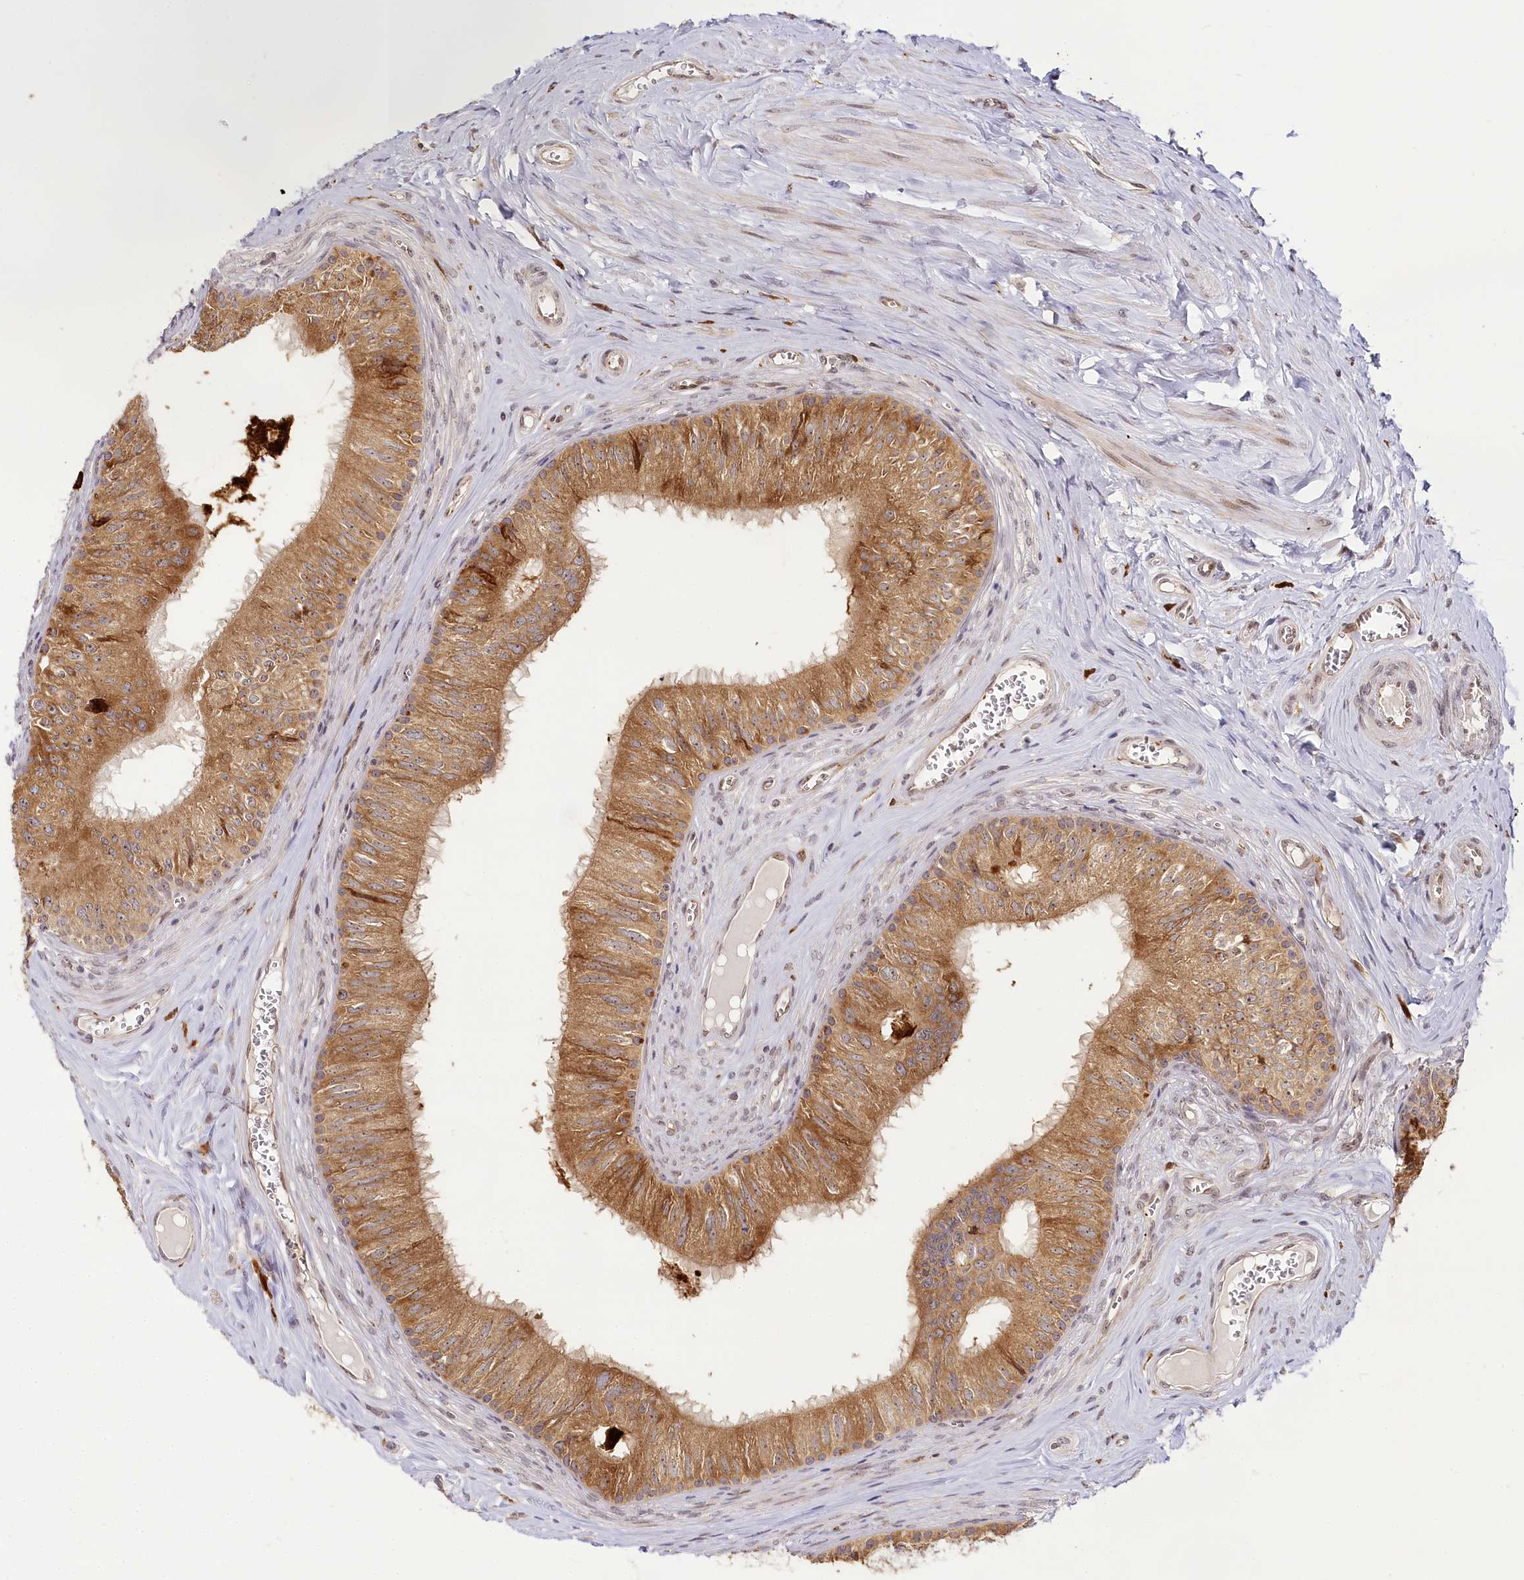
{"staining": {"intensity": "moderate", "quantity": ">75%", "location": "cytoplasmic/membranous"}, "tissue": "epididymis", "cell_type": "Glandular cells", "image_type": "normal", "snomed": [{"axis": "morphology", "description": "Normal tissue, NOS"}, {"axis": "topography", "description": "Epididymis"}], "caption": "A histopathology image of human epididymis stained for a protein exhibits moderate cytoplasmic/membranous brown staining in glandular cells.", "gene": "WDR36", "patient": {"sex": "male", "age": 46}}